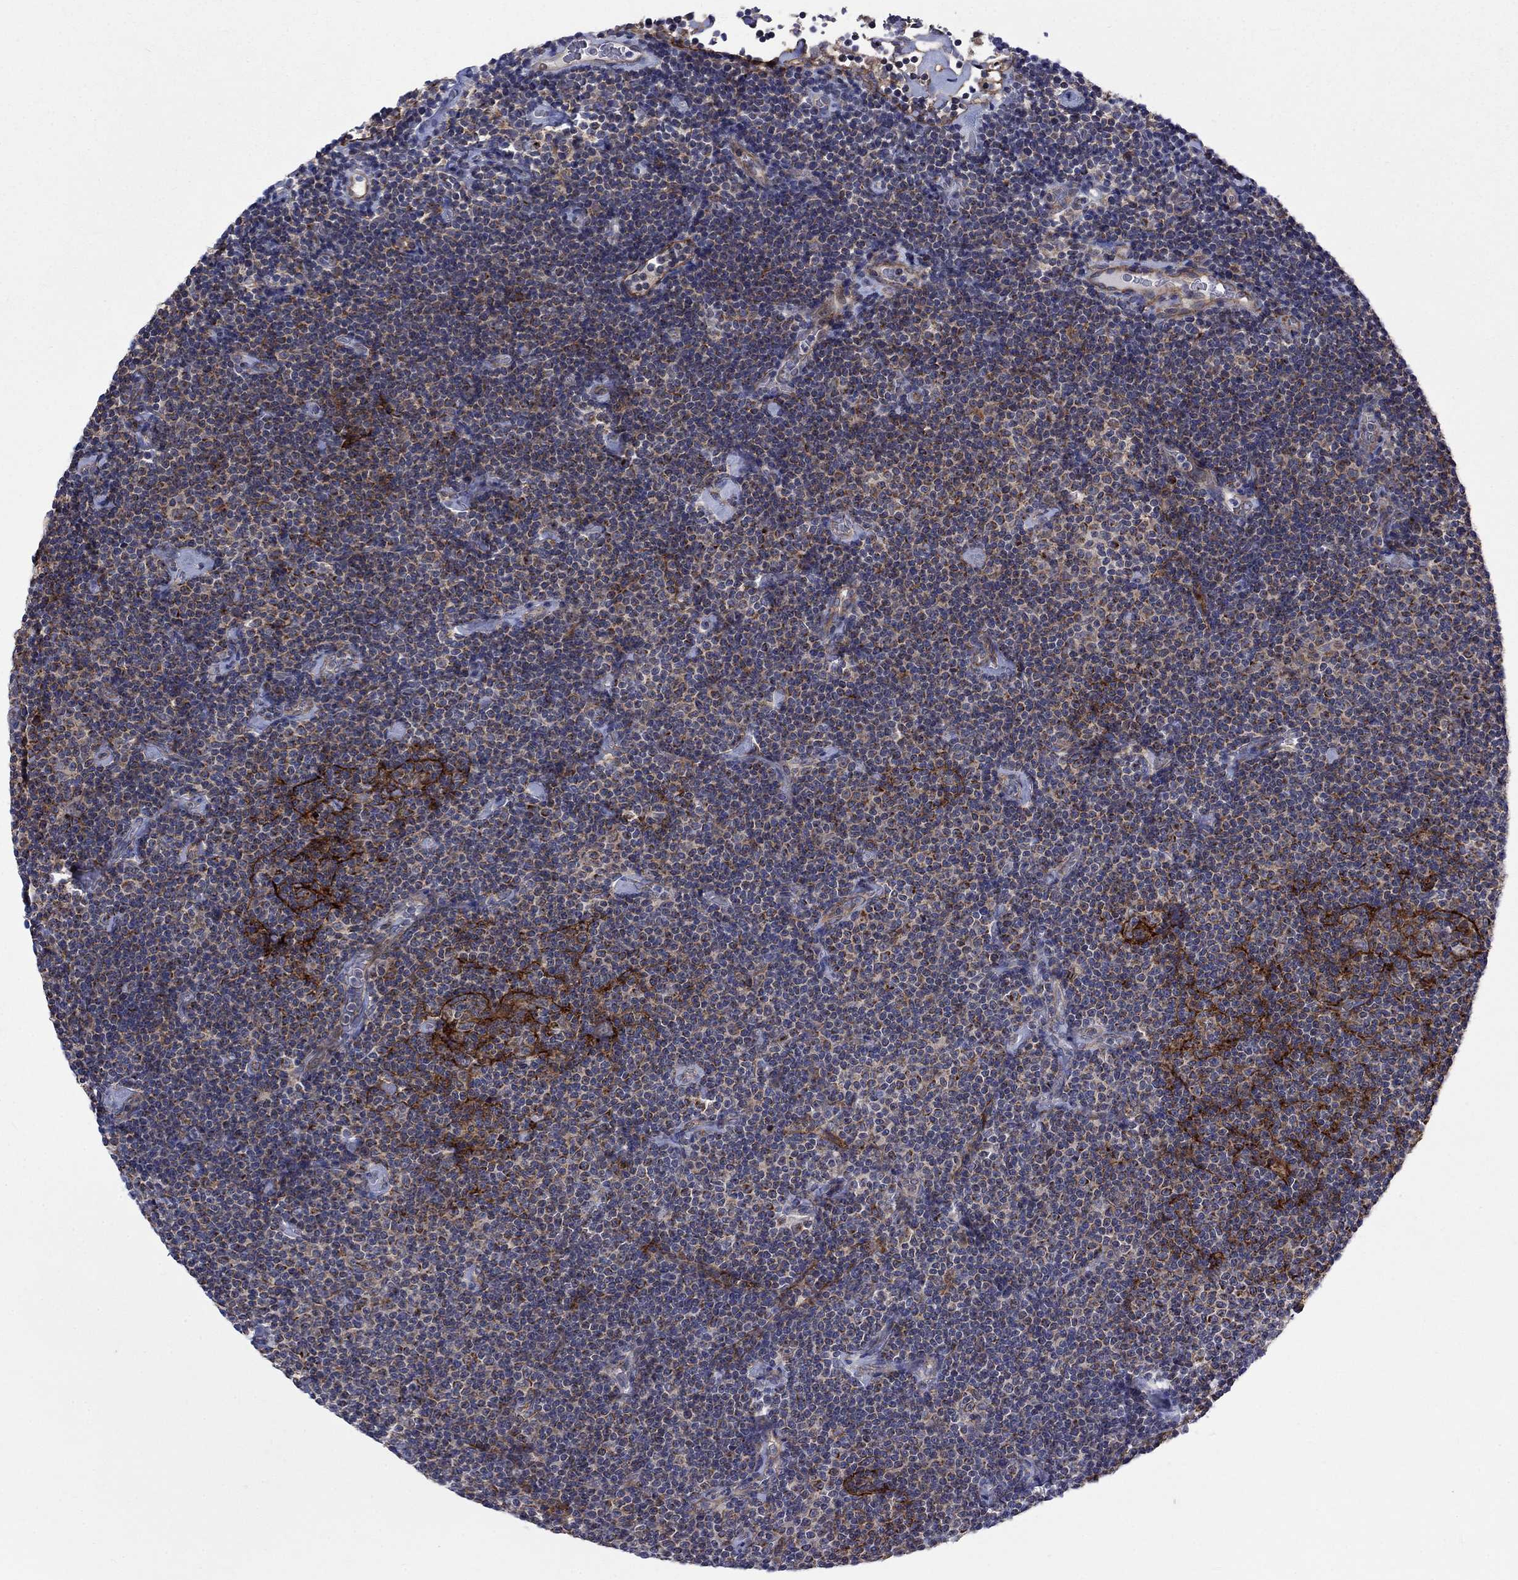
{"staining": {"intensity": "moderate", "quantity": "<25%", "location": "cytoplasmic/membranous"}, "tissue": "lymphoma", "cell_type": "Tumor cells", "image_type": "cancer", "snomed": [{"axis": "morphology", "description": "Malignant lymphoma, non-Hodgkin's type, Low grade"}, {"axis": "topography", "description": "Lymph node"}], "caption": "Lymphoma stained with immunohistochemistry shows moderate cytoplasmic/membranous expression in approximately <25% of tumor cells.", "gene": "SLC35F2", "patient": {"sex": "male", "age": 81}}